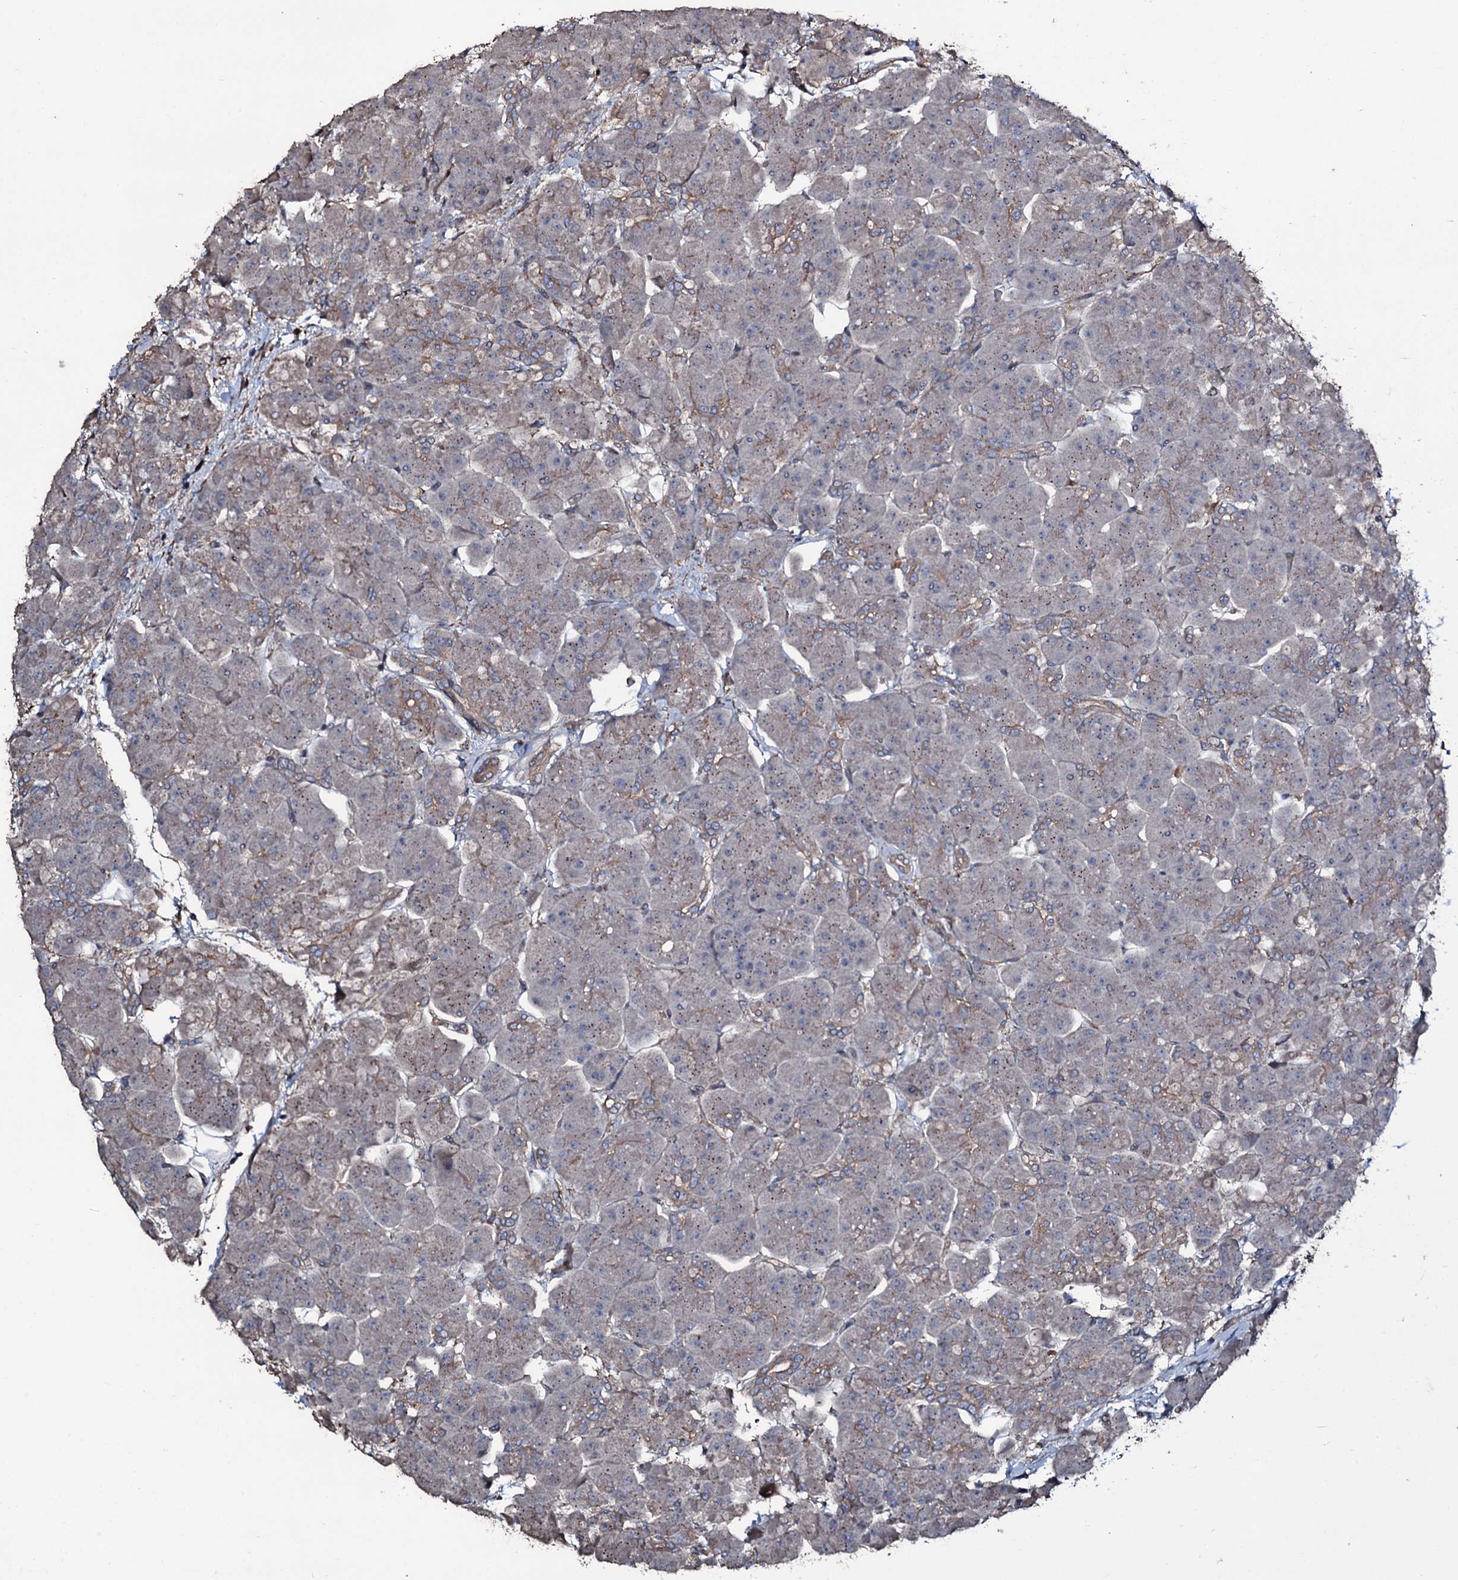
{"staining": {"intensity": "weak", "quantity": "25%-75%", "location": "cytoplasmic/membranous"}, "tissue": "pancreas", "cell_type": "Exocrine glandular cells", "image_type": "normal", "snomed": [{"axis": "morphology", "description": "Normal tissue, NOS"}, {"axis": "topography", "description": "Pancreas"}], "caption": "Protein staining of normal pancreas displays weak cytoplasmic/membranous positivity in approximately 25%-75% of exocrine glandular cells. (IHC, brightfield microscopy, high magnification).", "gene": "WIPF3", "patient": {"sex": "male", "age": 66}}